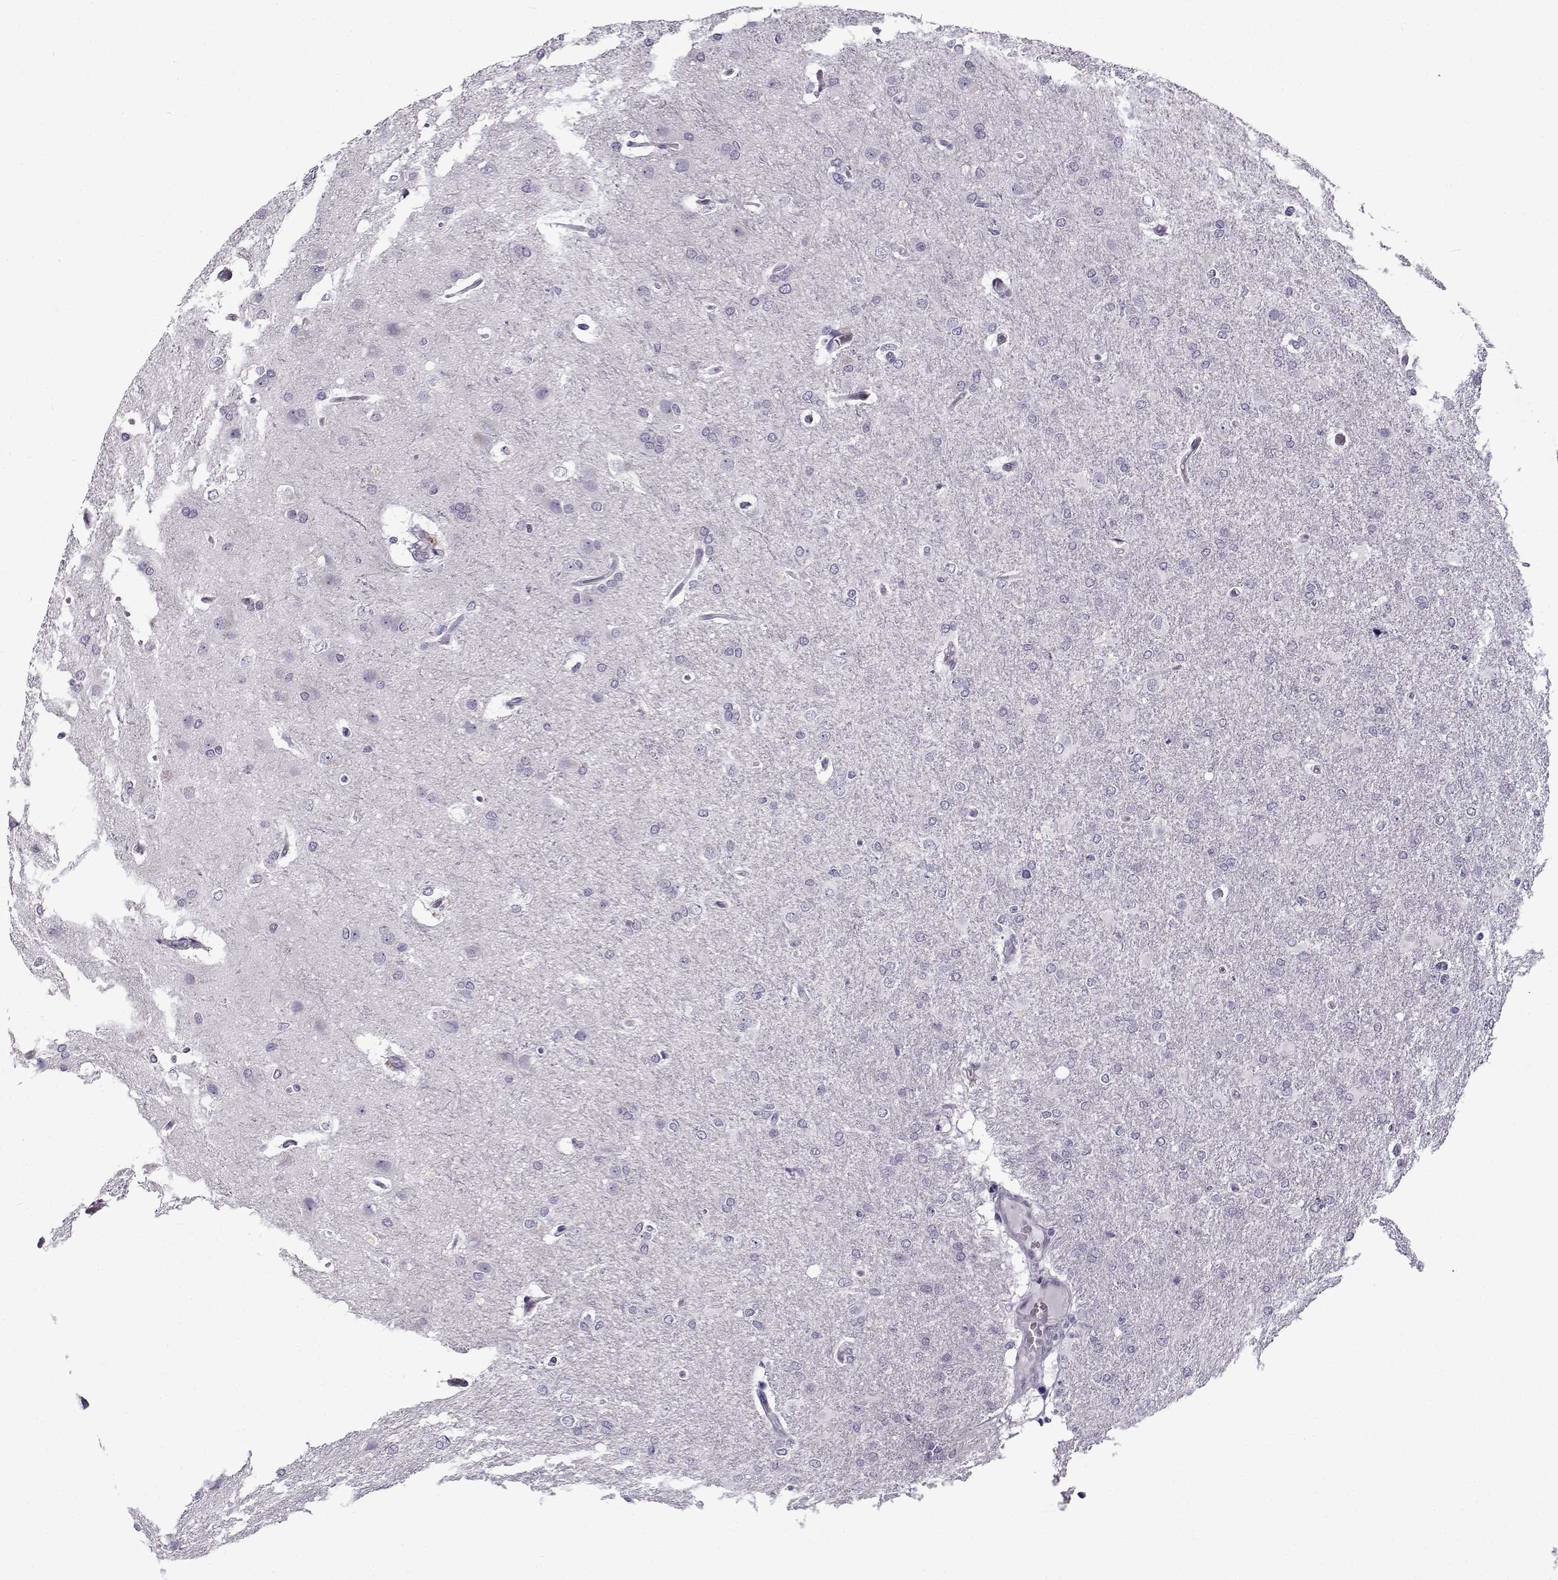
{"staining": {"intensity": "negative", "quantity": "none", "location": "none"}, "tissue": "glioma", "cell_type": "Tumor cells", "image_type": "cancer", "snomed": [{"axis": "morphology", "description": "Glioma, malignant, High grade"}, {"axis": "topography", "description": "Brain"}], "caption": "DAB (3,3'-diaminobenzidine) immunohistochemical staining of human malignant high-grade glioma demonstrates no significant expression in tumor cells.", "gene": "TEX55", "patient": {"sex": "male", "age": 68}}